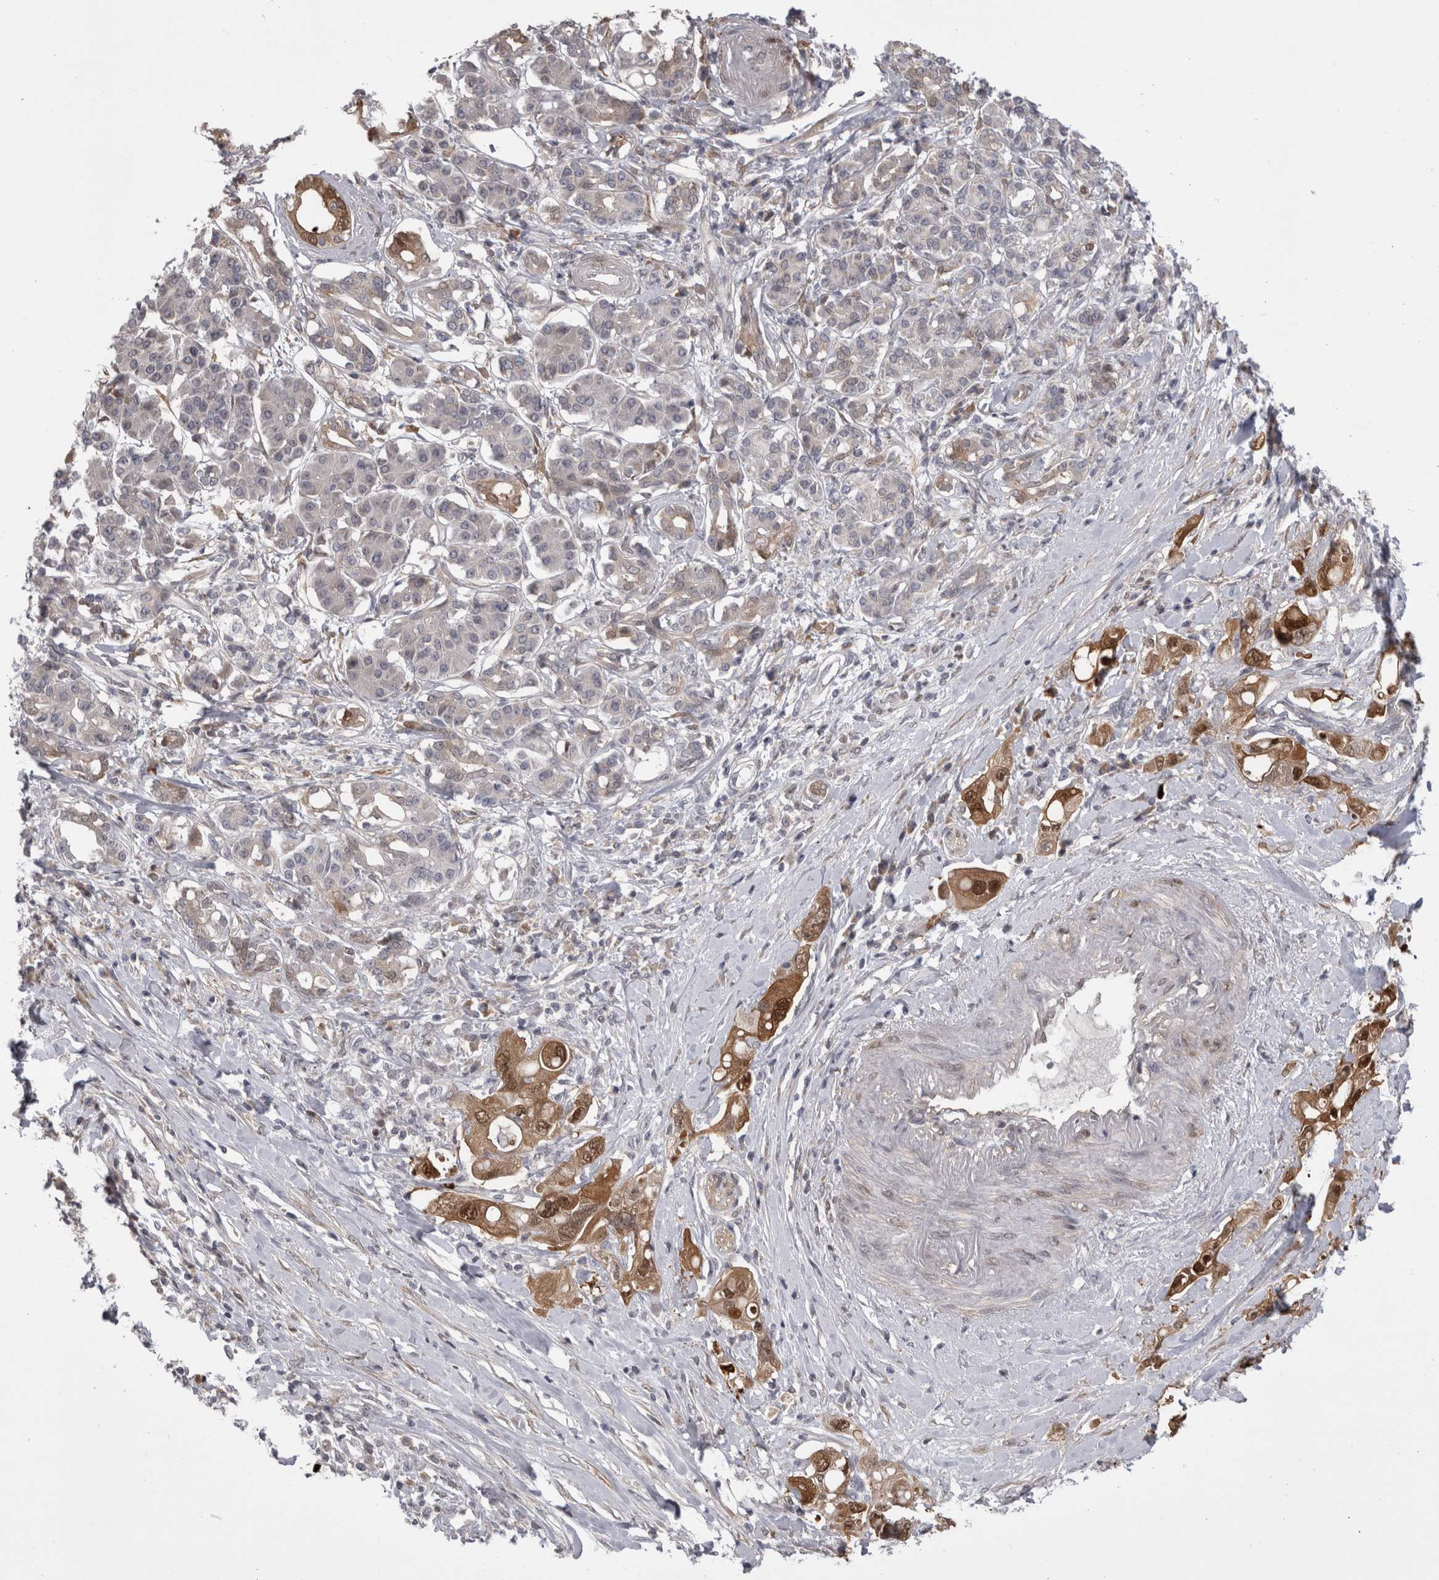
{"staining": {"intensity": "moderate", "quantity": ">75%", "location": "cytoplasmic/membranous,nuclear"}, "tissue": "pancreatic cancer", "cell_type": "Tumor cells", "image_type": "cancer", "snomed": [{"axis": "morphology", "description": "Adenocarcinoma, NOS"}, {"axis": "topography", "description": "Pancreas"}], "caption": "High-magnification brightfield microscopy of adenocarcinoma (pancreatic) stained with DAB (3,3'-diaminobenzidine) (brown) and counterstained with hematoxylin (blue). tumor cells exhibit moderate cytoplasmic/membranous and nuclear positivity is present in about>75% of cells.", "gene": "CHIC2", "patient": {"sex": "female", "age": 56}}